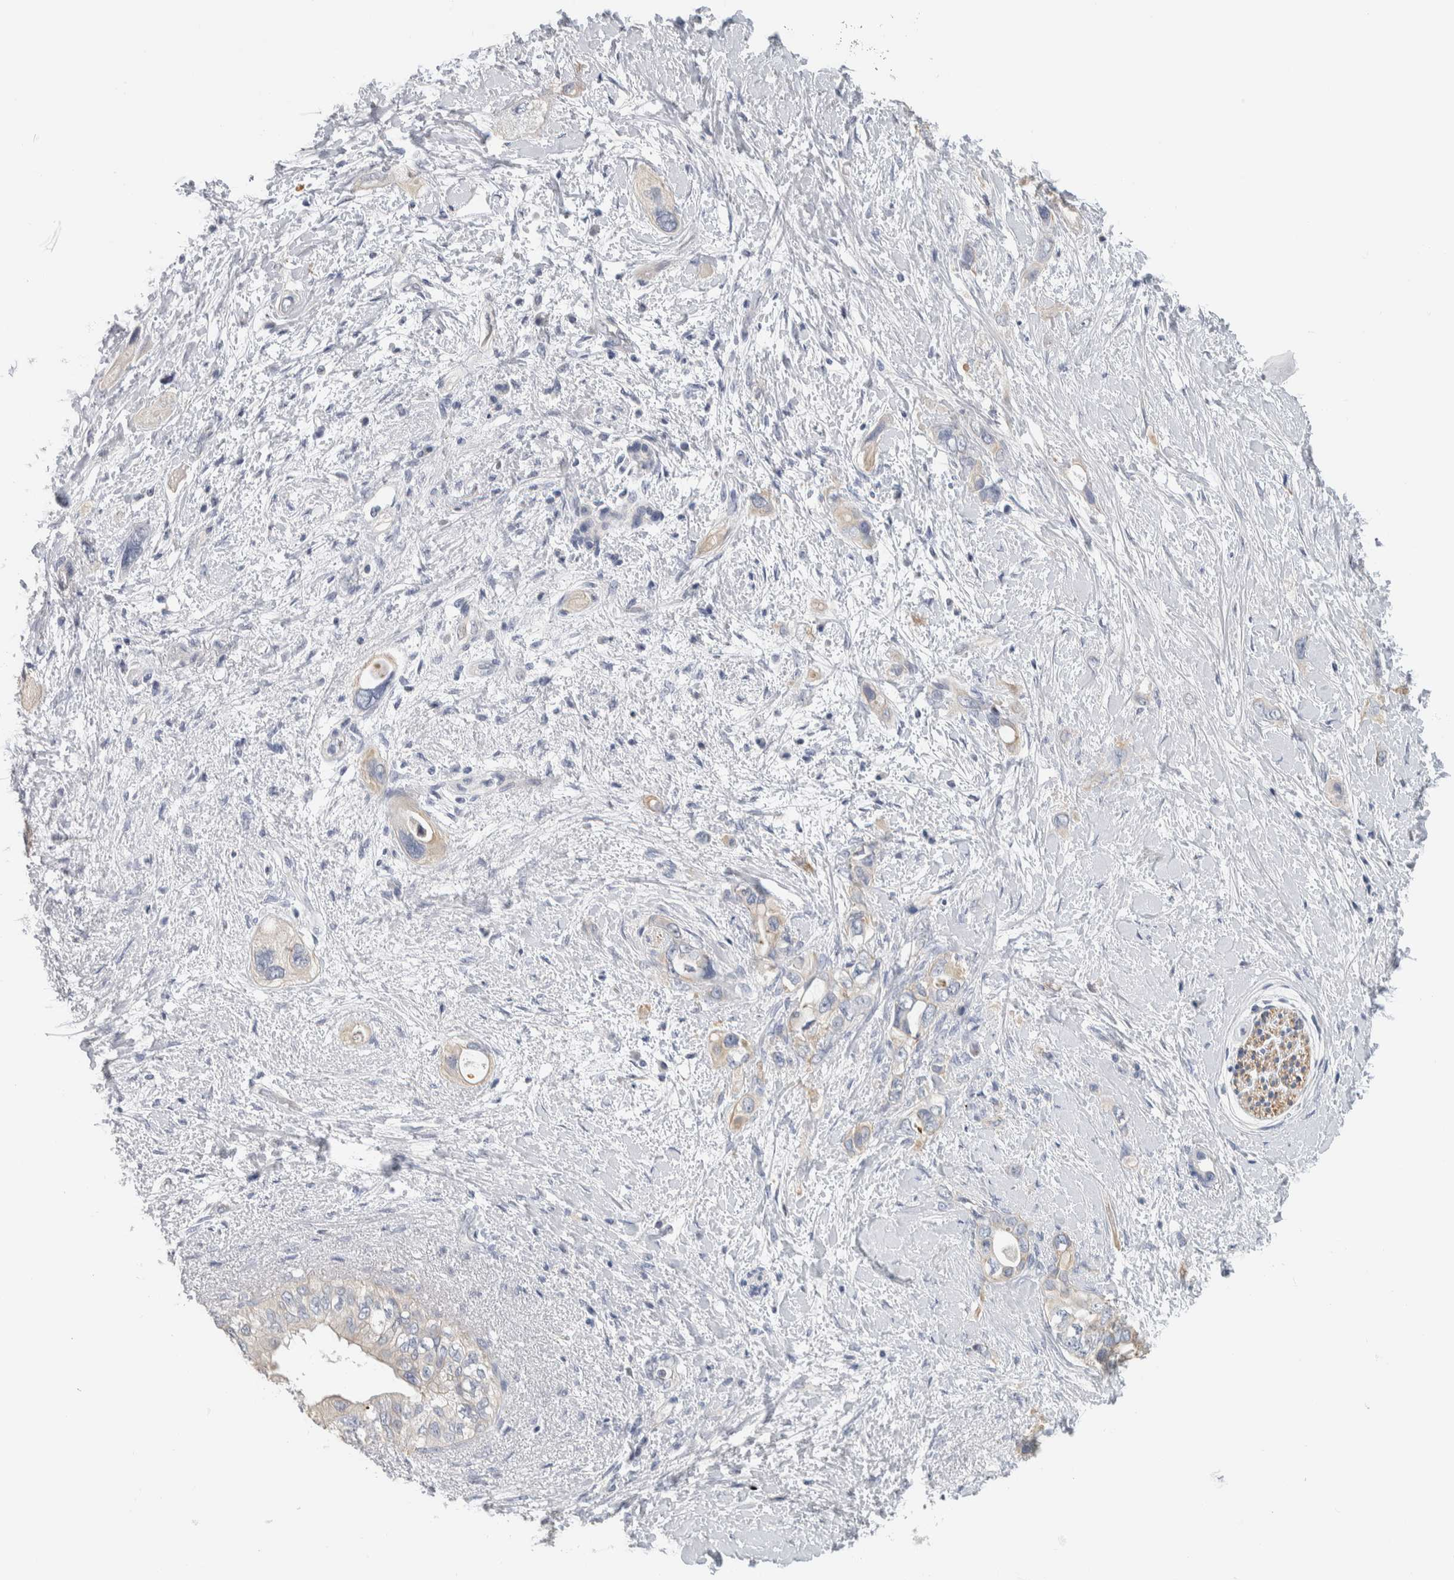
{"staining": {"intensity": "weak", "quantity": "<25%", "location": "cytoplasmic/membranous"}, "tissue": "pancreatic cancer", "cell_type": "Tumor cells", "image_type": "cancer", "snomed": [{"axis": "morphology", "description": "Adenocarcinoma, NOS"}, {"axis": "topography", "description": "Pancreas"}], "caption": "An image of human pancreatic adenocarcinoma is negative for staining in tumor cells.", "gene": "NEFM", "patient": {"sex": "female", "age": 56}}